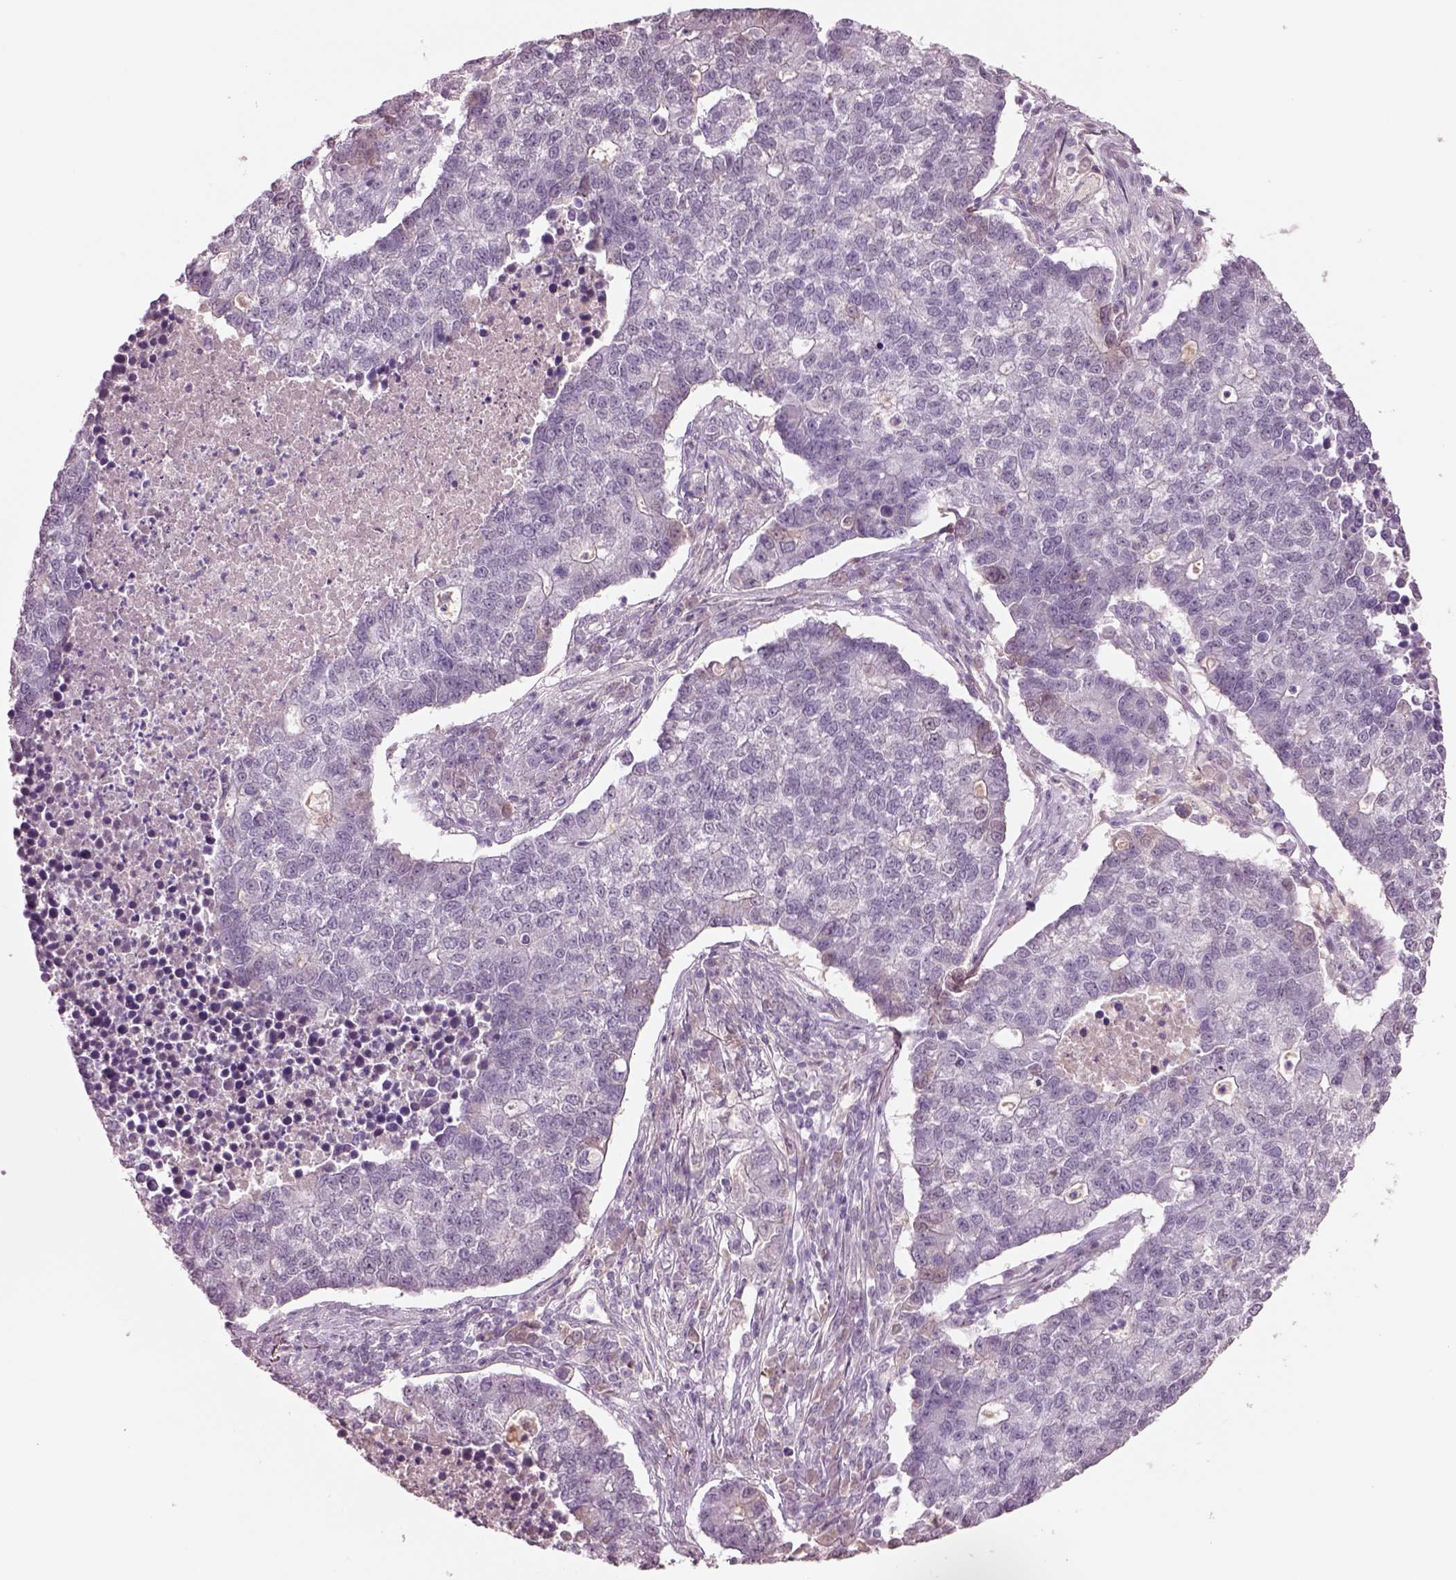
{"staining": {"intensity": "negative", "quantity": "none", "location": "none"}, "tissue": "lung cancer", "cell_type": "Tumor cells", "image_type": "cancer", "snomed": [{"axis": "morphology", "description": "Adenocarcinoma, NOS"}, {"axis": "topography", "description": "Lung"}], "caption": "High power microscopy histopathology image of an immunohistochemistry (IHC) micrograph of adenocarcinoma (lung), revealing no significant expression in tumor cells.", "gene": "SEPHS1", "patient": {"sex": "male", "age": 57}}